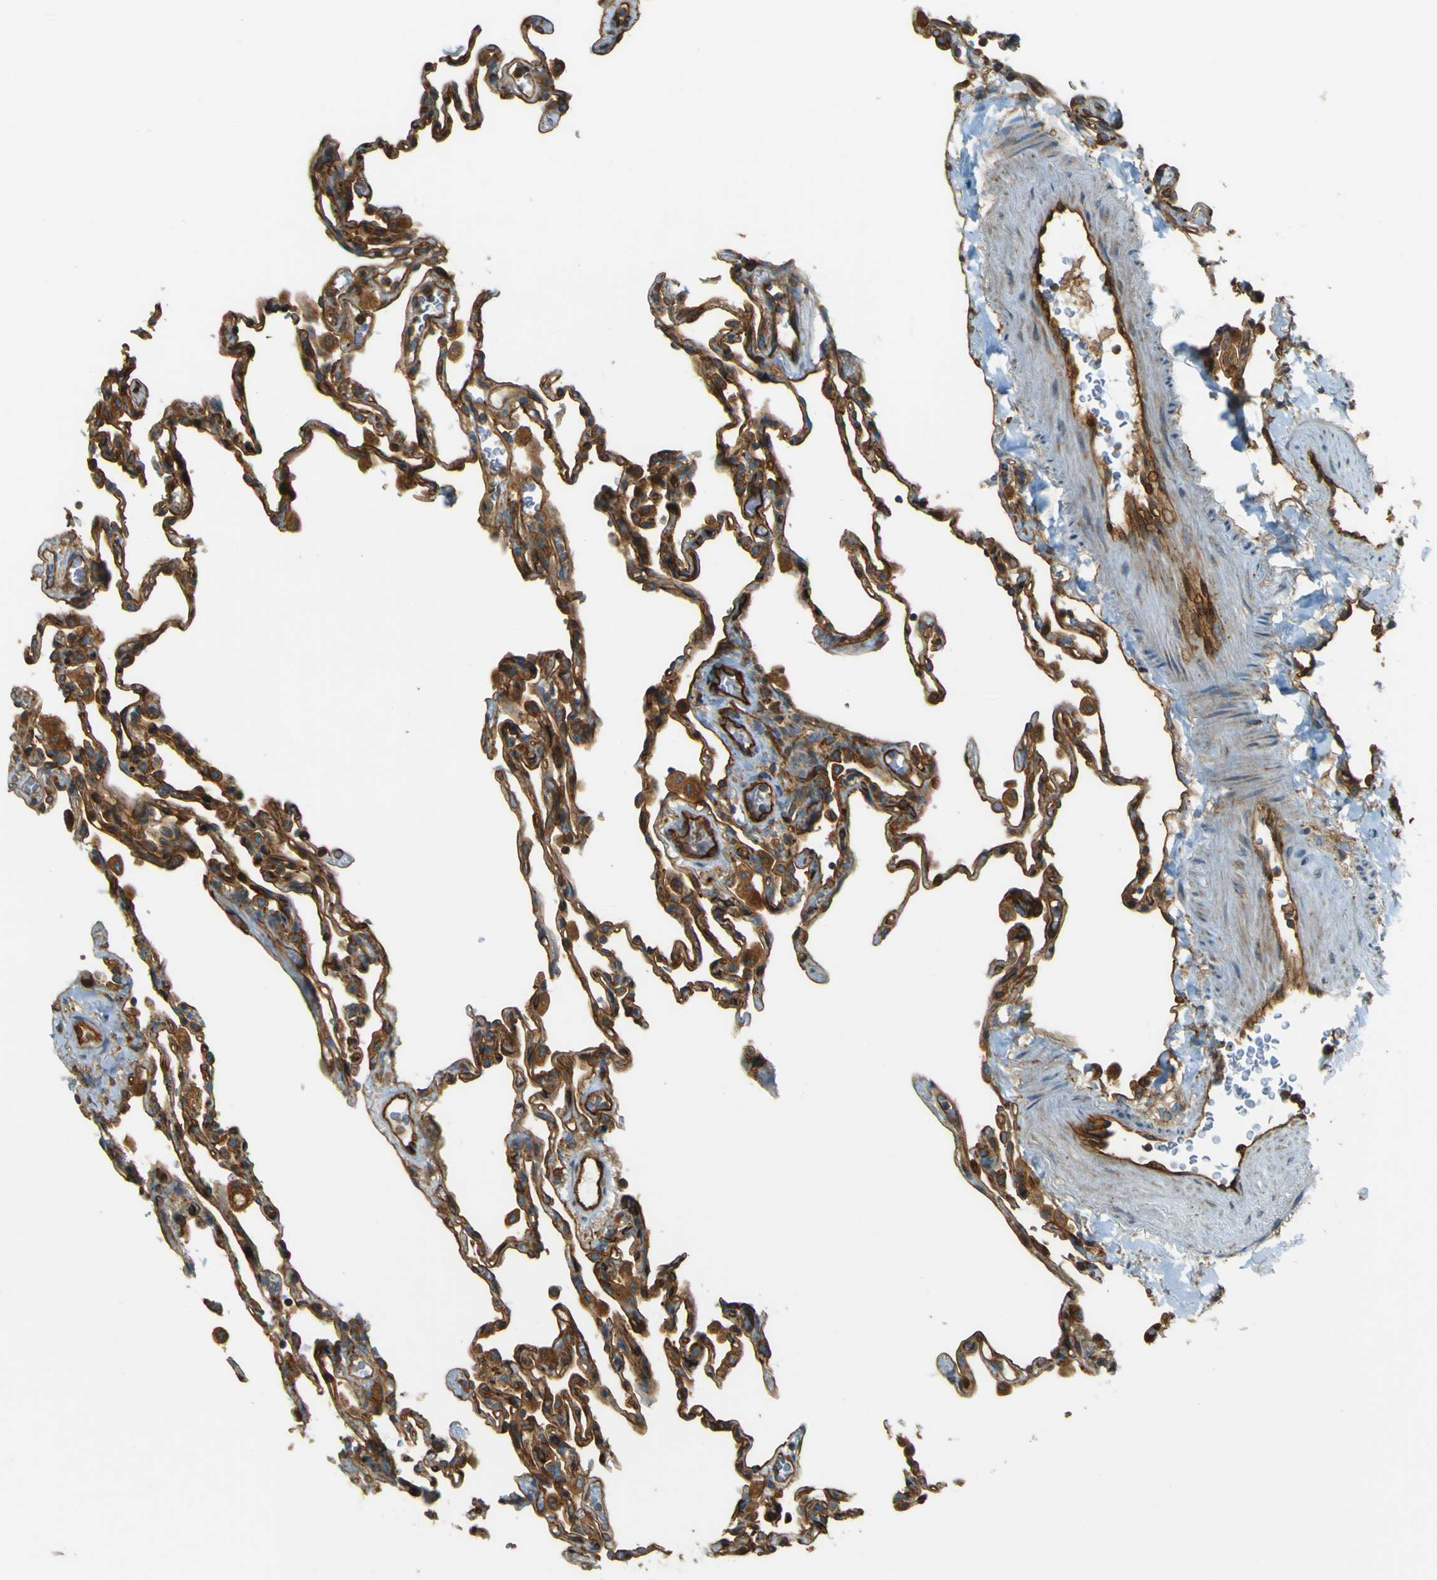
{"staining": {"intensity": "moderate", "quantity": "25%-75%", "location": "cytoplasmic/membranous"}, "tissue": "lung", "cell_type": "Alveolar cells", "image_type": "normal", "snomed": [{"axis": "morphology", "description": "Normal tissue, NOS"}, {"axis": "topography", "description": "Lung"}], "caption": "Approximately 25%-75% of alveolar cells in normal human lung reveal moderate cytoplasmic/membranous protein expression as visualized by brown immunohistochemical staining.", "gene": "DNAJC5", "patient": {"sex": "male", "age": 59}}